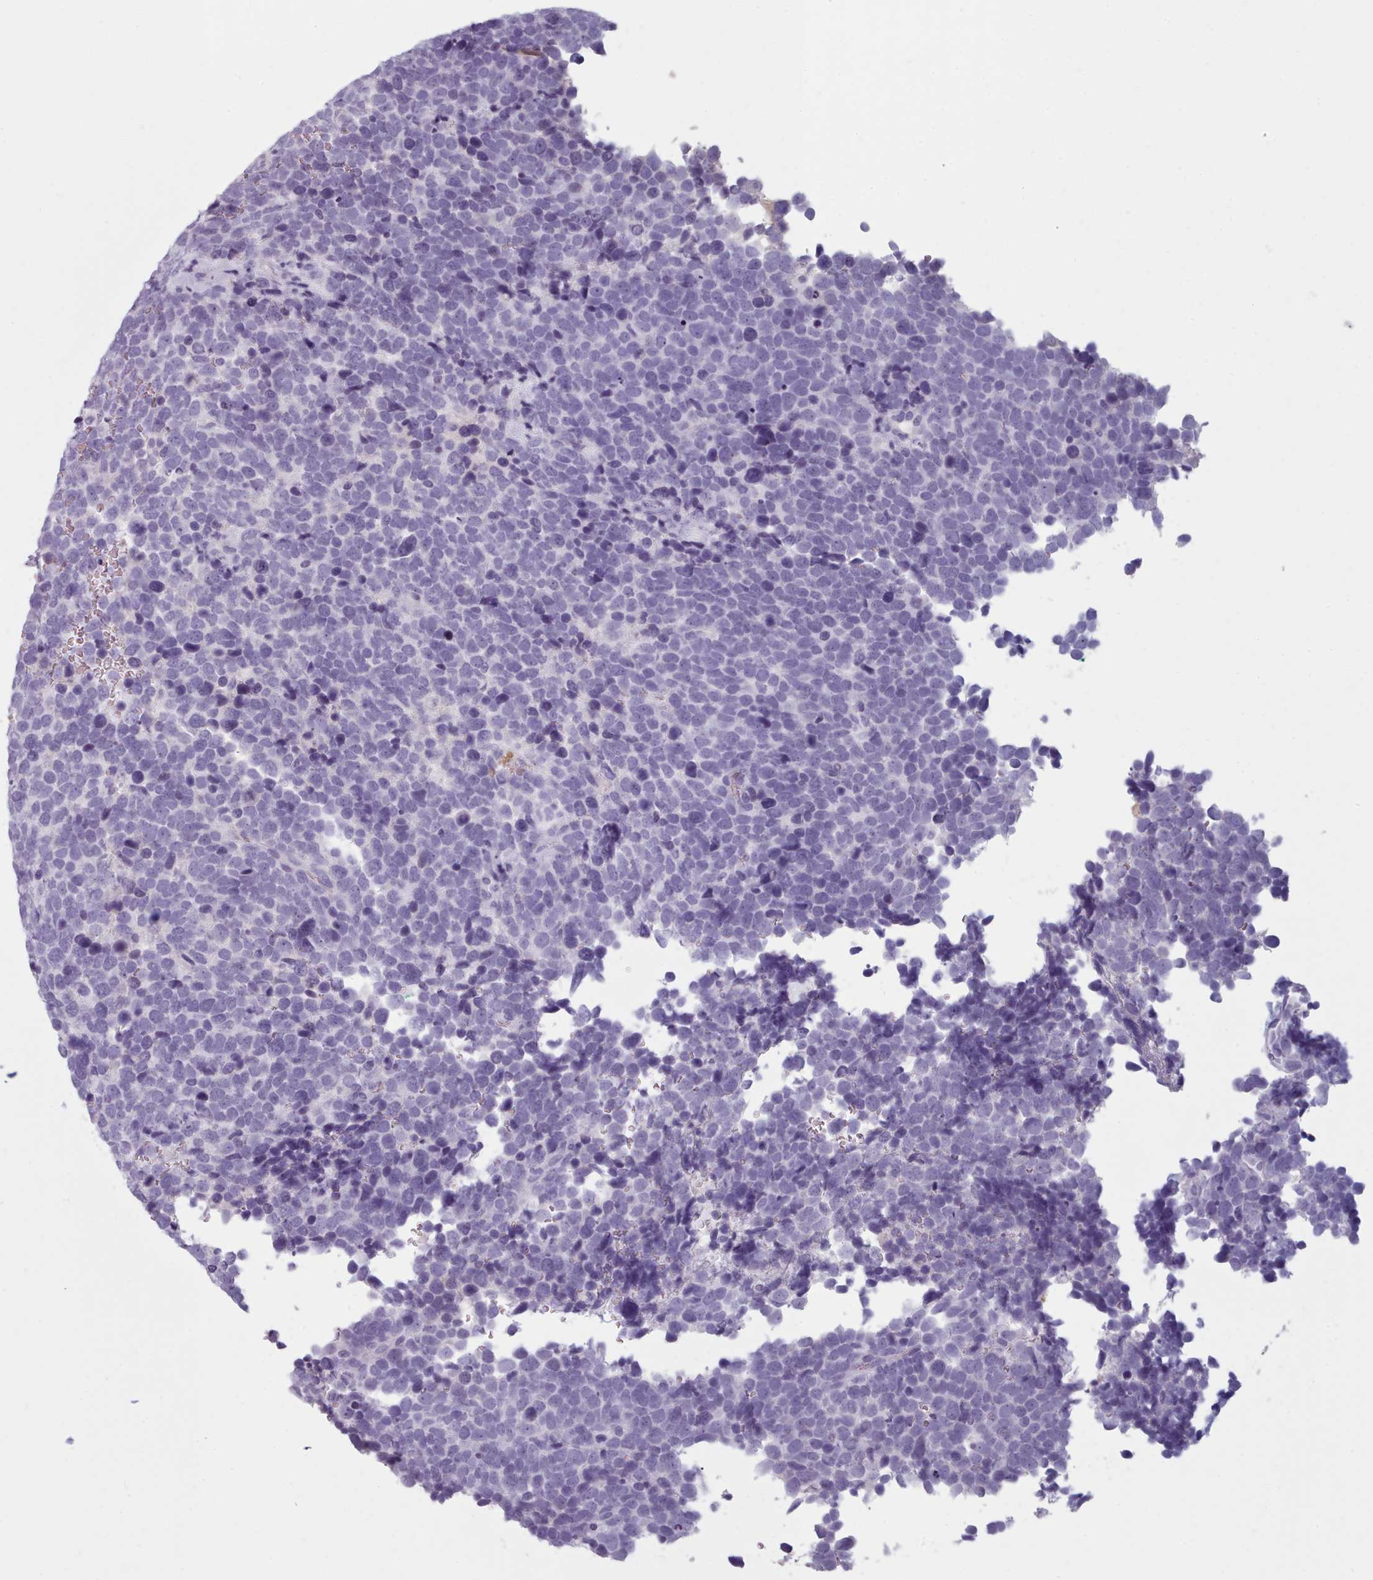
{"staining": {"intensity": "negative", "quantity": "none", "location": "none"}, "tissue": "urothelial cancer", "cell_type": "Tumor cells", "image_type": "cancer", "snomed": [{"axis": "morphology", "description": "Urothelial carcinoma, High grade"}, {"axis": "topography", "description": "Urinary bladder"}], "caption": "Immunohistochemistry of human urothelial cancer shows no positivity in tumor cells.", "gene": "ZNF43", "patient": {"sex": "female", "age": 82}}